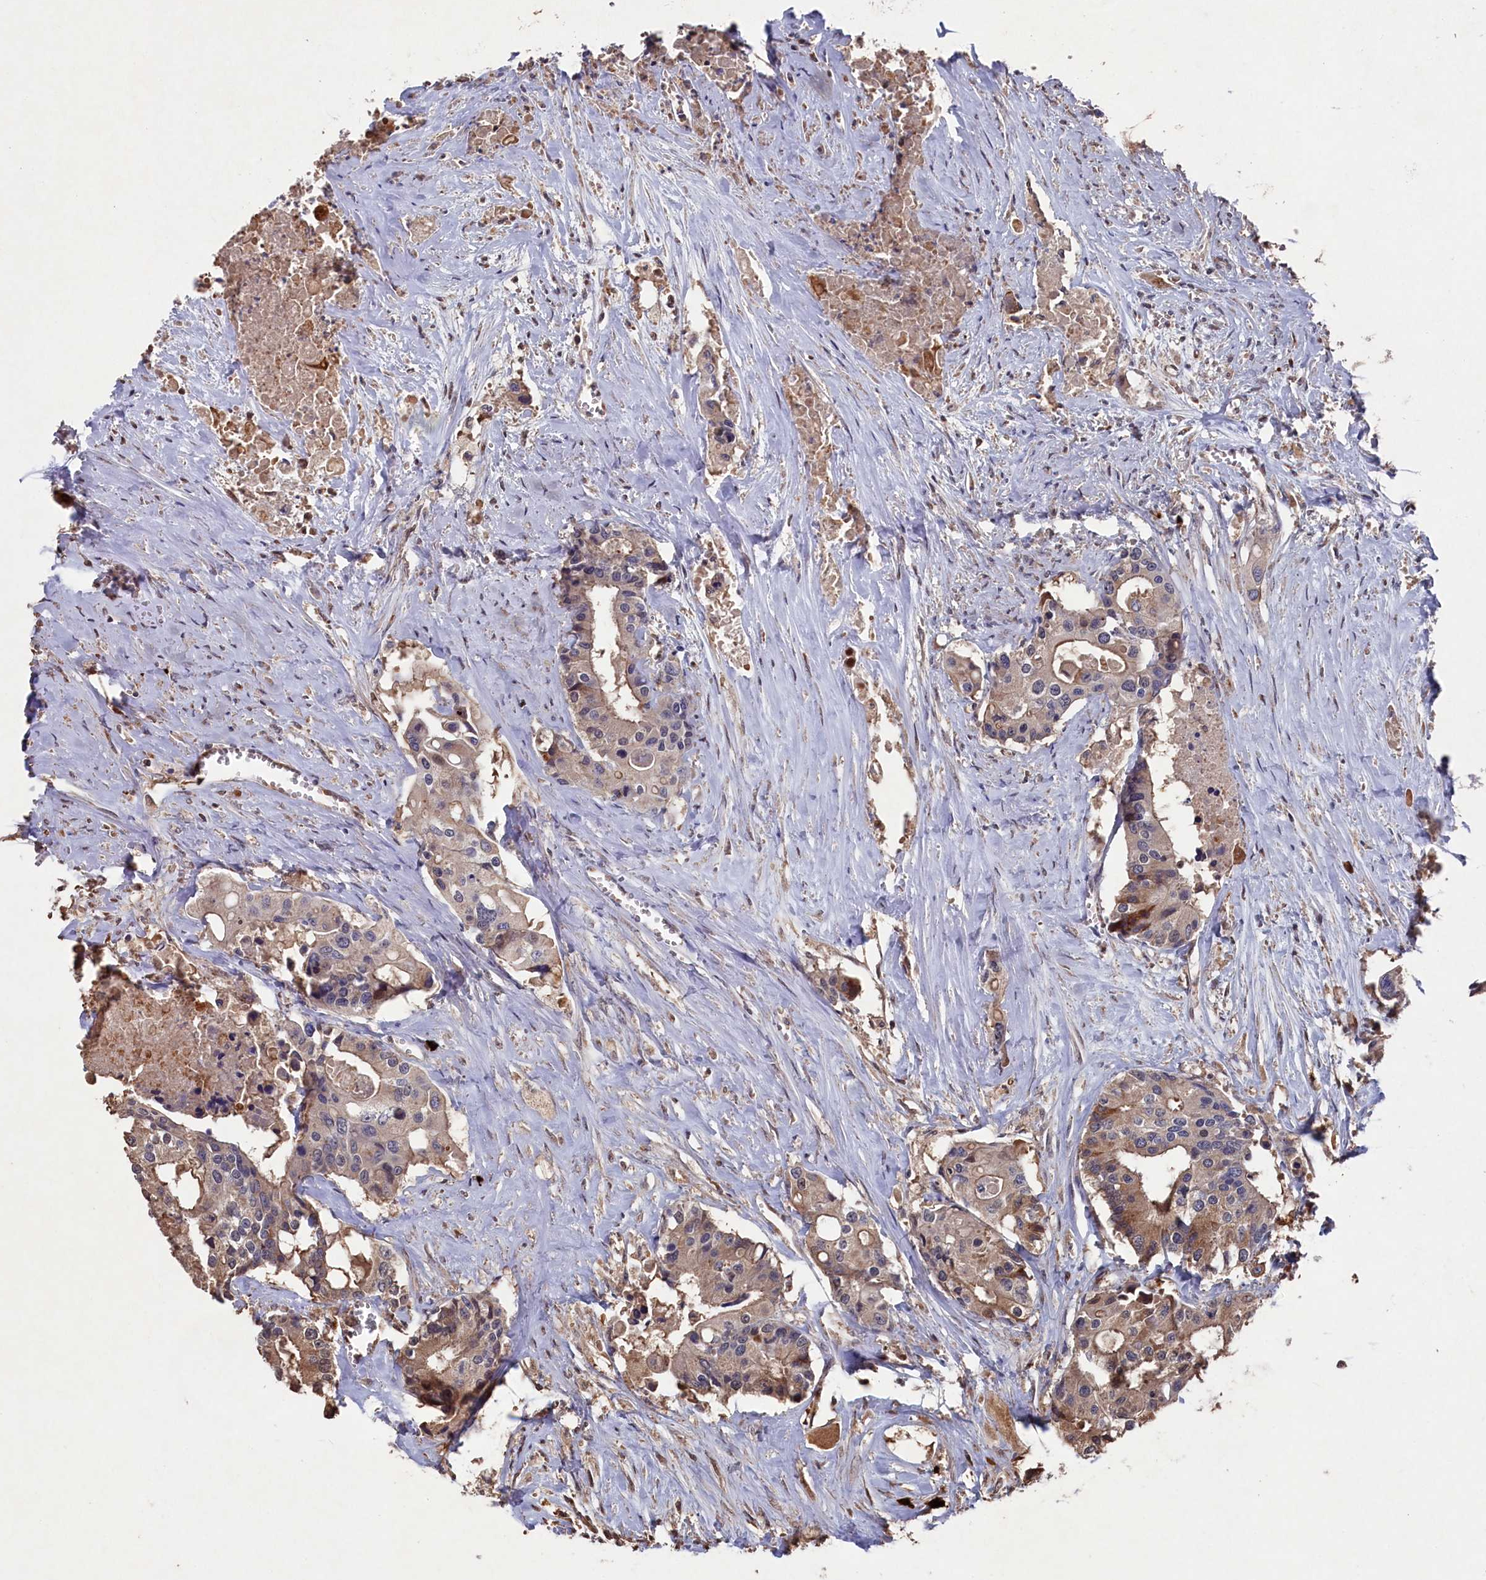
{"staining": {"intensity": "weak", "quantity": "25%-75%", "location": "cytoplasmic/membranous"}, "tissue": "colorectal cancer", "cell_type": "Tumor cells", "image_type": "cancer", "snomed": [{"axis": "morphology", "description": "Adenocarcinoma, NOS"}, {"axis": "topography", "description": "Colon"}], "caption": "Immunohistochemistry (DAB (3,3'-diaminobenzidine)) staining of human colorectal cancer (adenocarcinoma) displays weak cytoplasmic/membranous protein staining in about 25%-75% of tumor cells. The staining was performed using DAB (3,3'-diaminobenzidine) to visualize the protein expression in brown, while the nuclei were stained in blue with hematoxylin (Magnification: 20x).", "gene": "NAA60", "patient": {"sex": "male", "age": 77}}